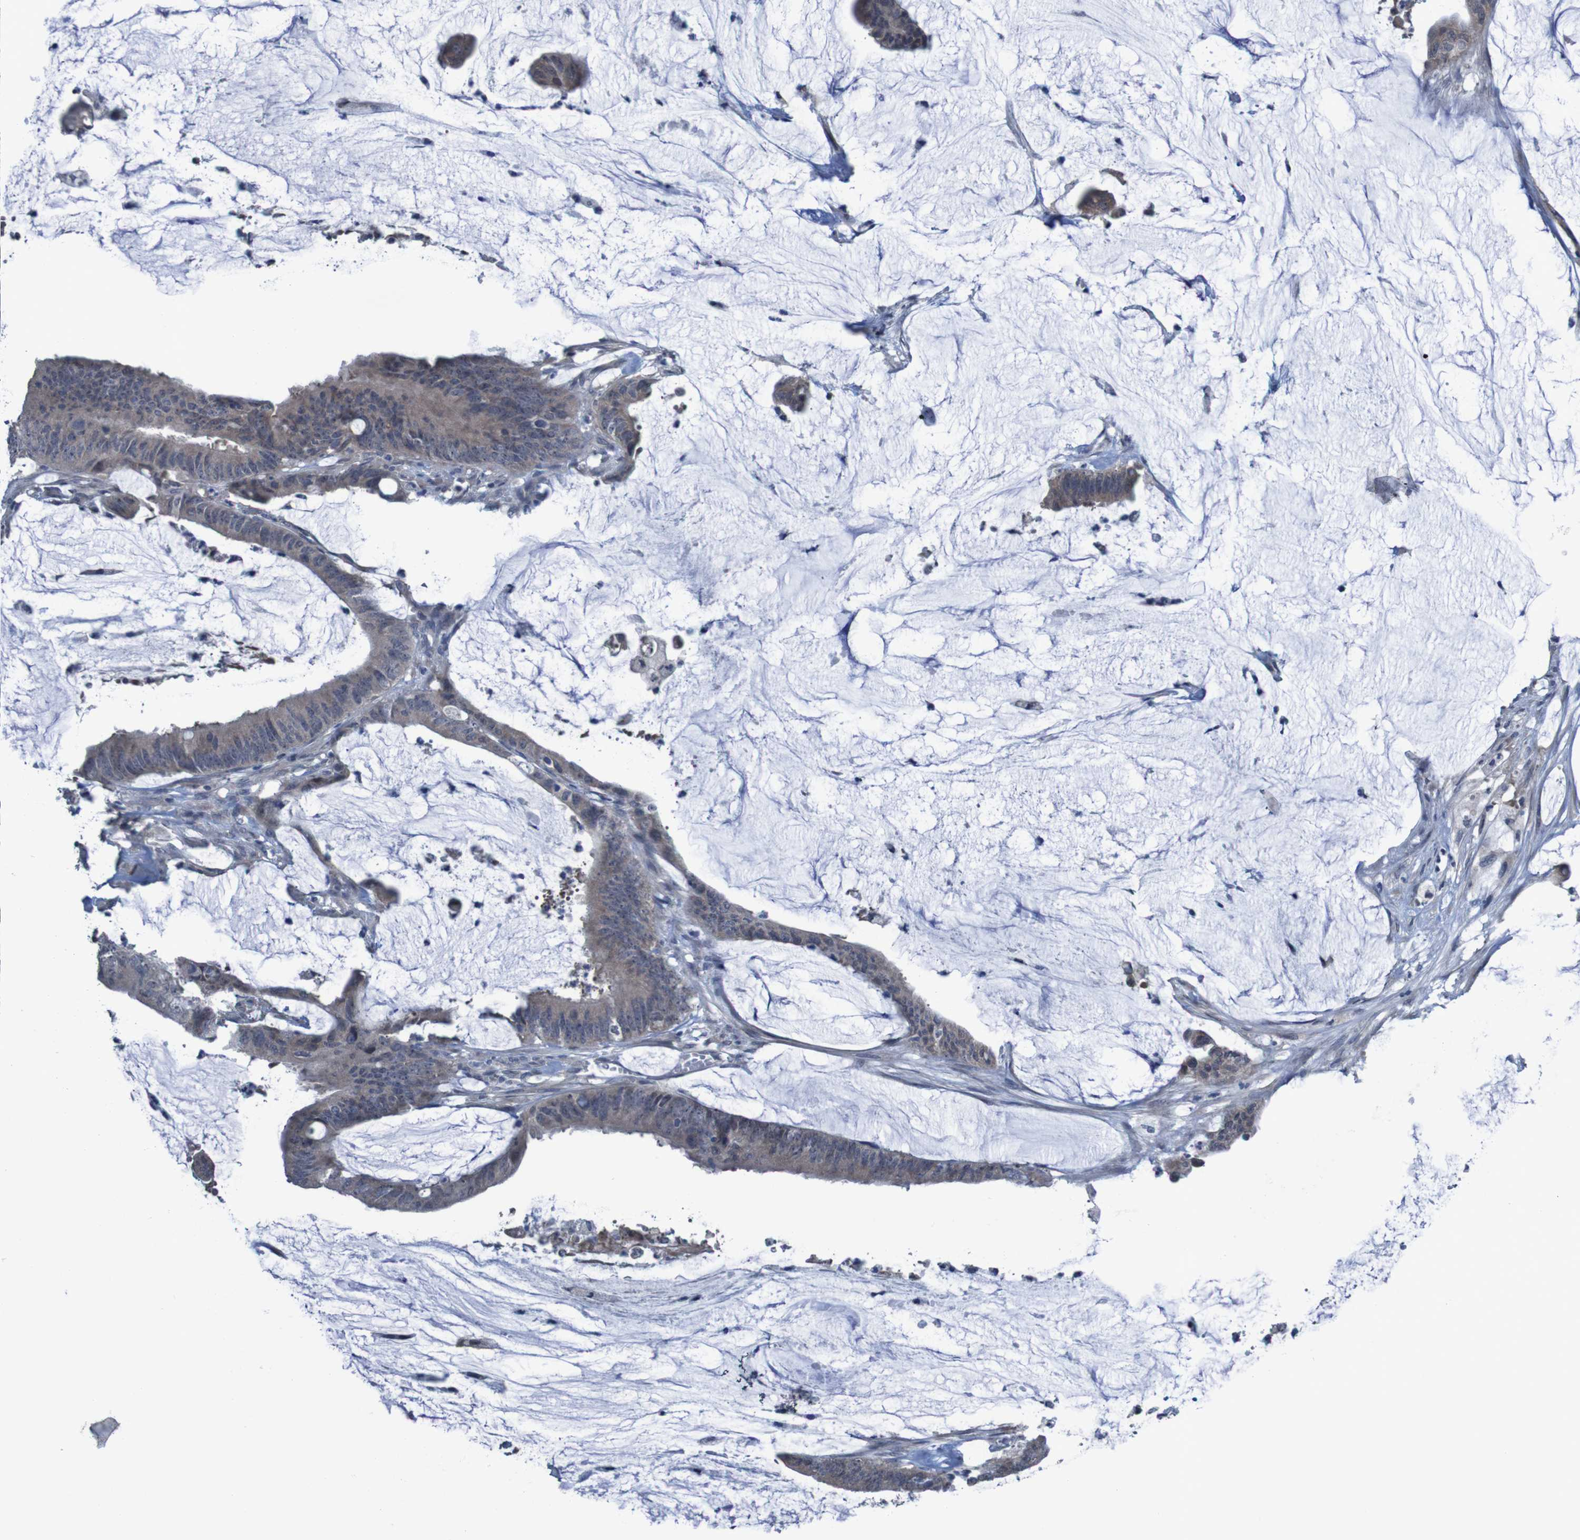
{"staining": {"intensity": "weak", "quantity": "25%-75%", "location": "cytoplasmic/membranous"}, "tissue": "colorectal cancer", "cell_type": "Tumor cells", "image_type": "cancer", "snomed": [{"axis": "morphology", "description": "Adenocarcinoma, NOS"}, {"axis": "topography", "description": "Rectum"}], "caption": "Weak cytoplasmic/membranous expression is appreciated in about 25%-75% of tumor cells in colorectal cancer (adenocarcinoma).", "gene": "CLDN18", "patient": {"sex": "female", "age": 66}}